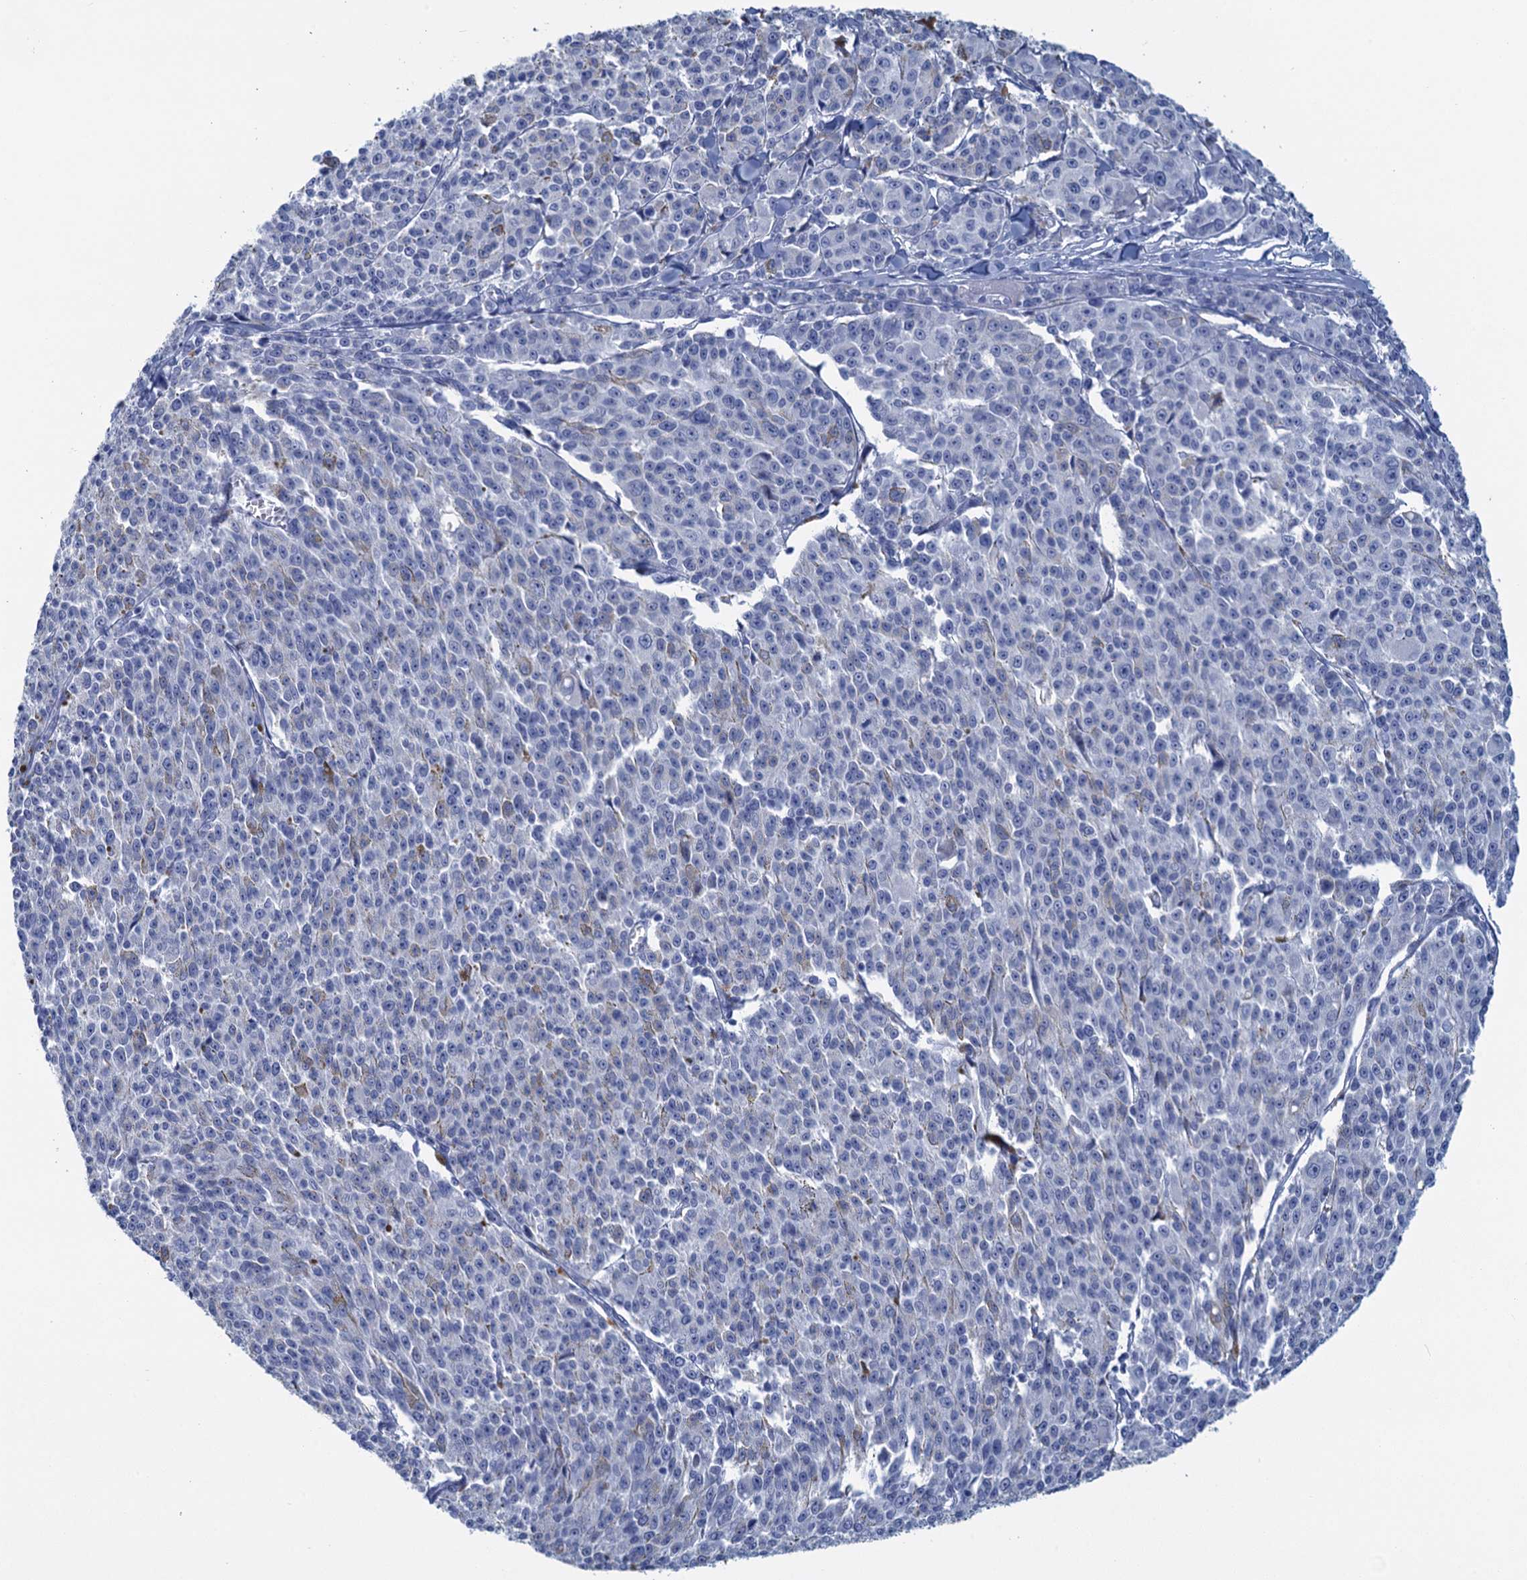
{"staining": {"intensity": "negative", "quantity": "none", "location": "none"}, "tissue": "melanoma", "cell_type": "Tumor cells", "image_type": "cancer", "snomed": [{"axis": "morphology", "description": "Malignant melanoma, NOS"}, {"axis": "topography", "description": "Skin"}], "caption": "Micrograph shows no protein staining in tumor cells of malignant melanoma tissue.", "gene": "SCEL", "patient": {"sex": "female", "age": 52}}